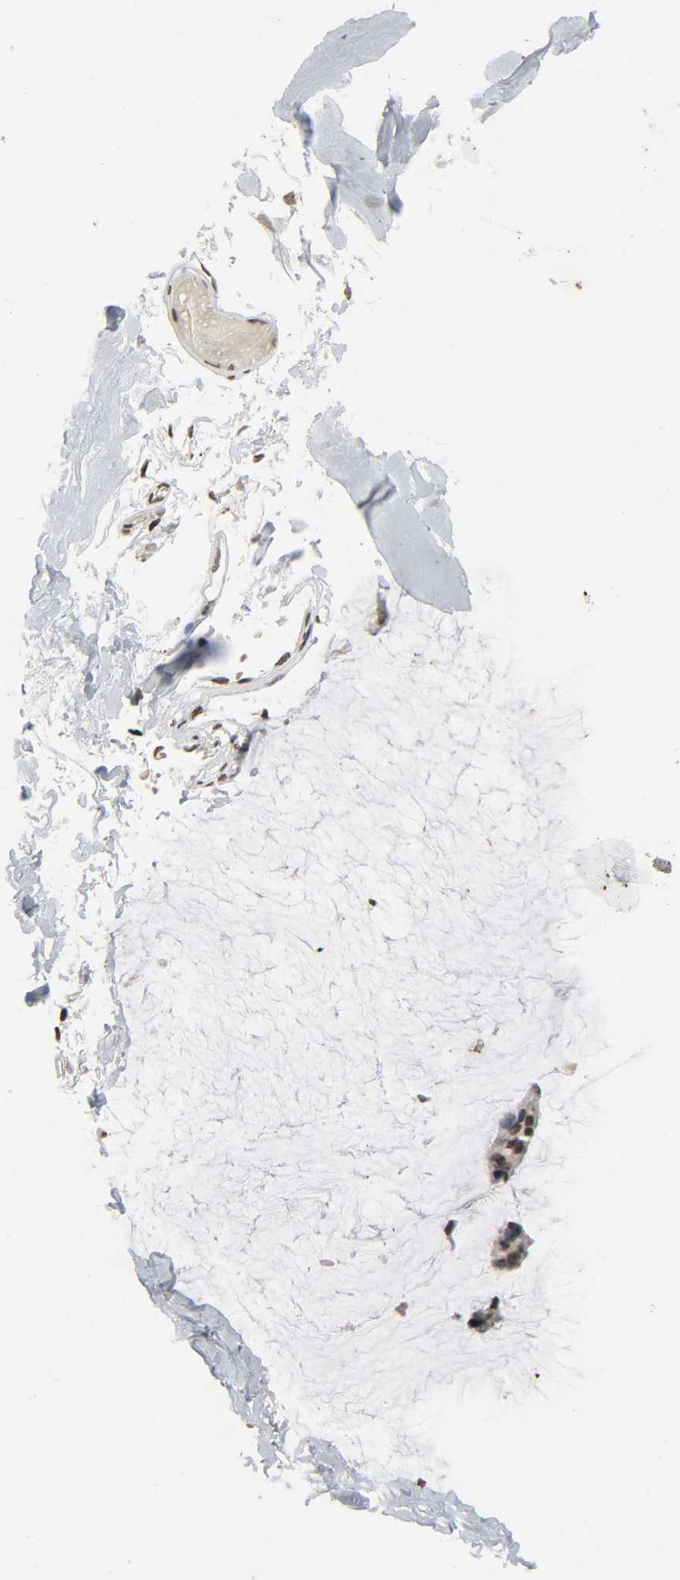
{"staining": {"intensity": "moderate", "quantity": ">75%", "location": "nuclear"}, "tissue": "ovarian cancer", "cell_type": "Tumor cells", "image_type": "cancer", "snomed": [{"axis": "morphology", "description": "Cystadenocarcinoma, mucinous, NOS"}, {"axis": "topography", "description": "Ovary"}], "caption": "Immunohistochemistry (DAB (3,3'-diaminobenzidine)) staining of human ovarian mucinous cystadenocarcinoma displays moderate nuclear protein expression in approximately >75% of tumor cells.", "gene": "ELAVL1", "patient": {"sex": "female", "age": 39}}